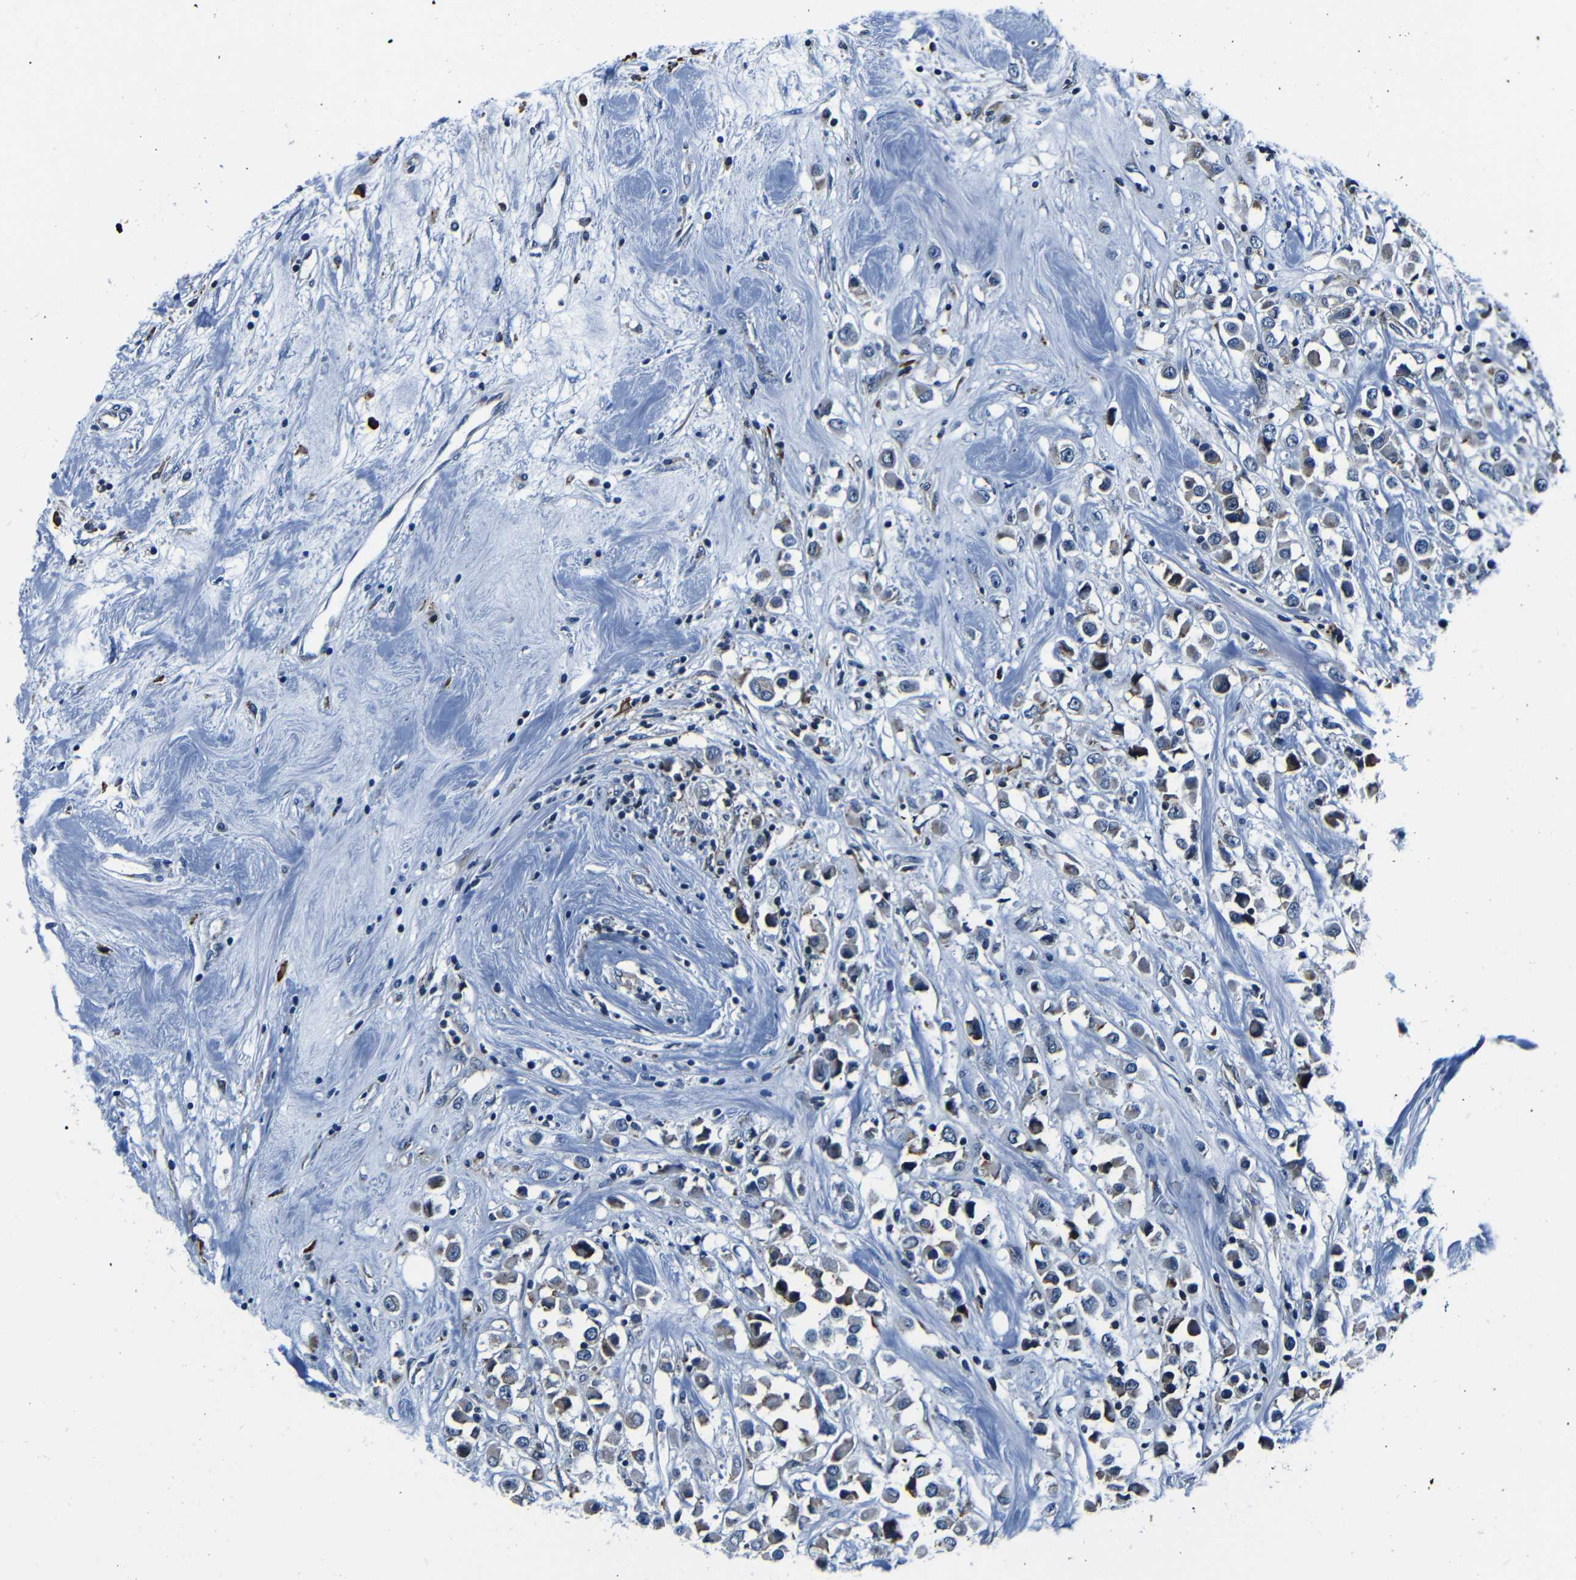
{"staining": {"intensity": "weak", "quantity": "25%-75%", "location": "cytoplasmic/membranous"}, "tissue": "breast cancer", "cell_type": "Tumor cells", "image_type": "cancer", "snomed": [{"axis": "morphology", "description": "Duct carcinoma"}, {"axis": "topography", "description": "Breast"}], "caption": "IHC staining of breast cancer (infiltrating ductal carcinoma), which exhibits low levels of weak cytoplasmic/membranous positivity in about 25%-75% of tumor cells indicating weak cytoplasmic/membranous protein staining. The staining was performed using DAB (brown) for protein detection and nuclei were counterstained in hematoxylin (blue).", "gene": "NCBP3", "patient": {"sex": "female", "age": 61}}